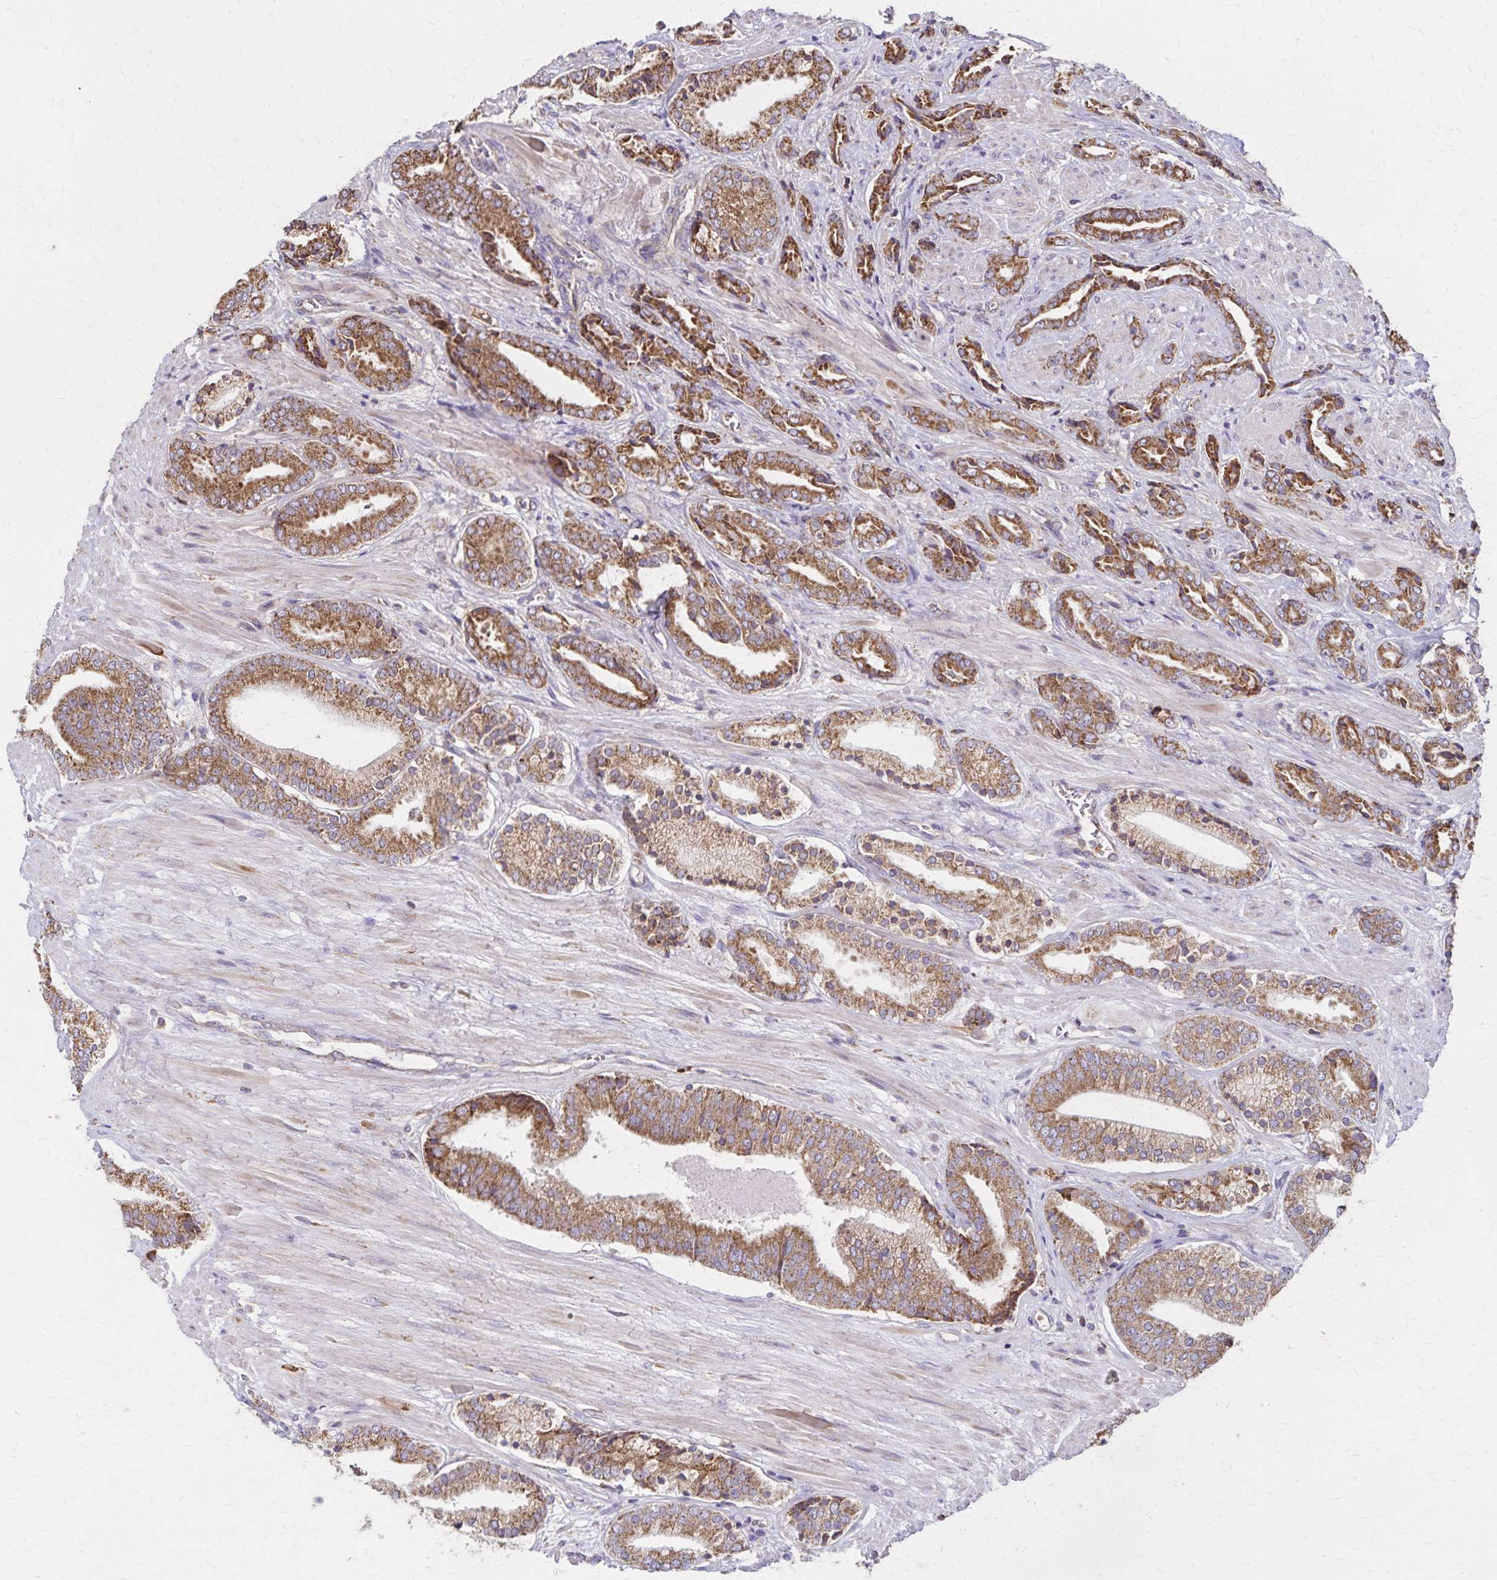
{"staining": {"intensity": "moderate", "quantity": ">75%", "location": "cytoplasmic/membranous"}, "tissue": "prostate cancer", "cell_type": "Tumor cells", "image_type": "cancer", "snomed": [{"axis": "morphology", "description": "Adenocarcinoma, High grade"}, {"axis": "topography", "description": "Prostate"}], "caption": "Tumor cells show medium levels of moderate cytoplasmic/membranous expression in about >75% of cells in high-grade adenocarcinoma (prostate). (Stains: DAB (3,3'-diaminobenzidine) in brown, nuclei in blue, Microscopy: brightfield microscopy at high magnification).", "gene": "RNF10", "patient": {"sex": "male", "age": 56}}